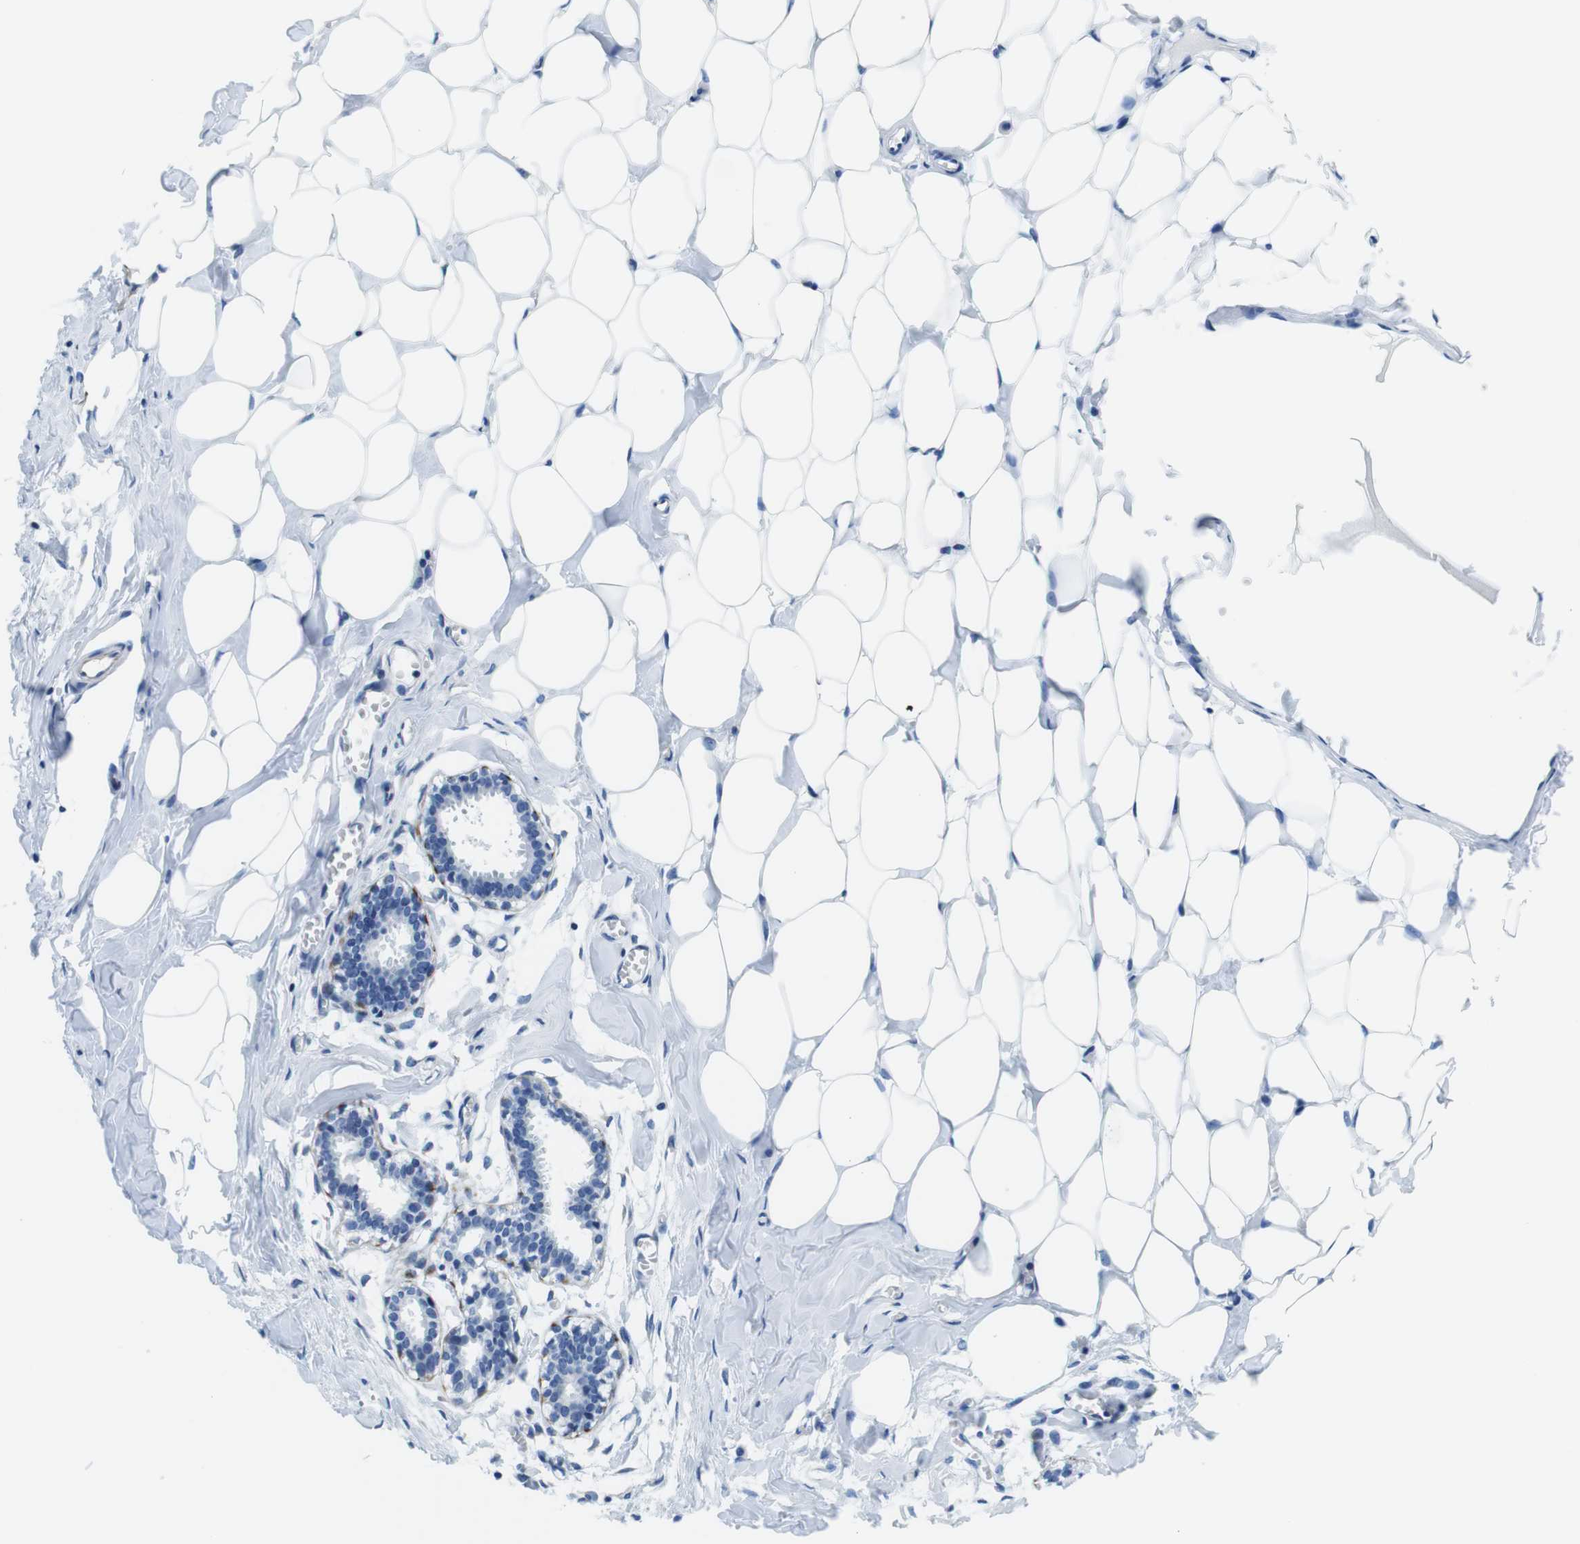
{"staining": {"intensity": "negative", "quantity": "none", "location": "none"}, "tissue": "breast", "cell_type": "Adipocytes", "image_type": "normal", "snomed": [{"axis": "morphology", "description": "Normal tissue, NOS"}, {"axis": "topography", "description": "Breast"}], "caption": "The photomicrograph shows no significant positivity in adipocytes of breast.", "gene": "KCNE3", "patient": {"sex": "female", "age": 27}}